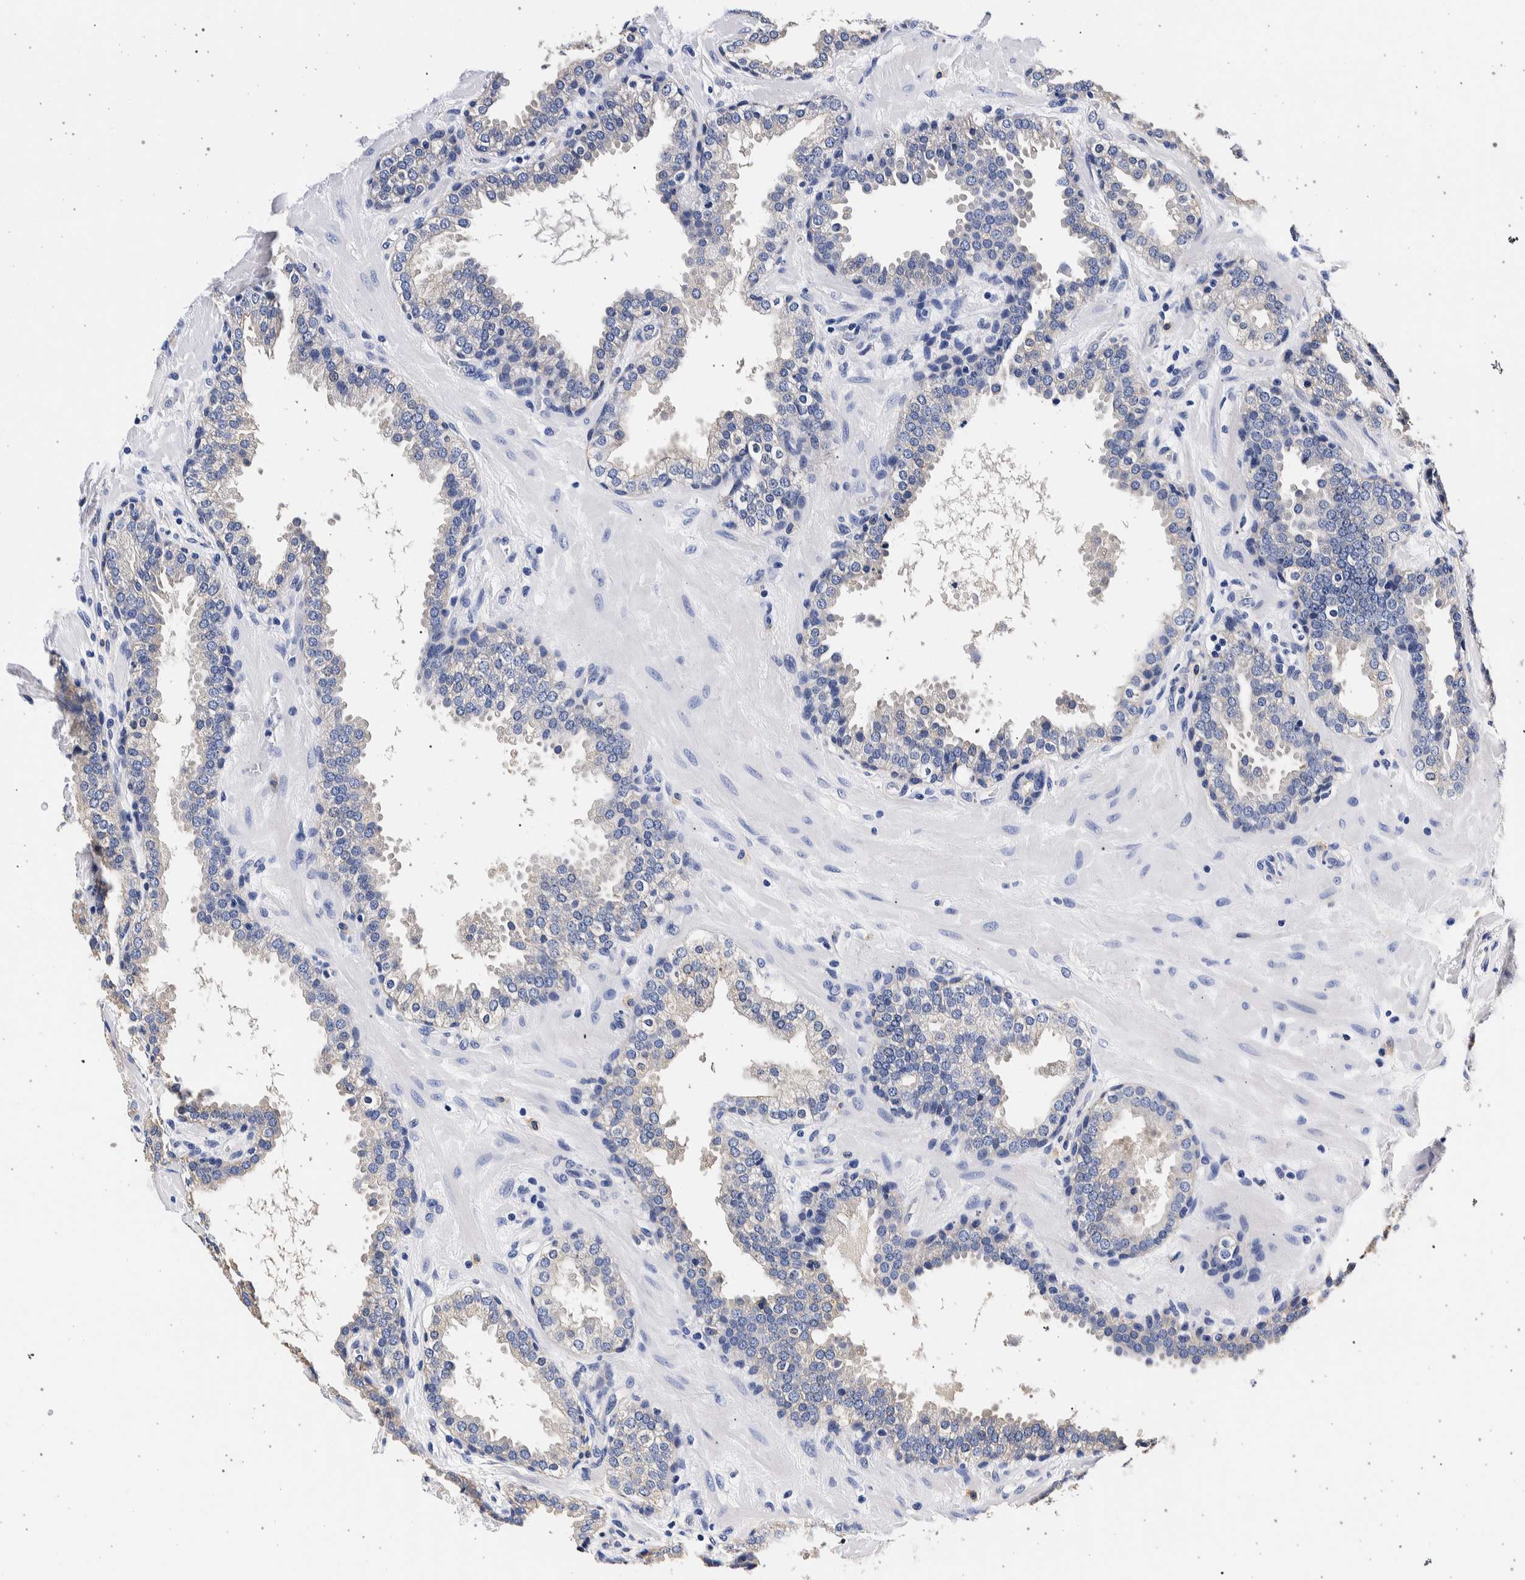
{"staining": {"intensity": "moderate", "quantity": "<25%", "location": "cytoplasmic/membranous"}, "tissue": "prostate", "cell_type": "Glandular cells", "image_type": "normal", "snomed": [{"axis": "morphology", "description": "Normal tissue, NOS"}, {"axis": "topography", "description": "Prostate"}], "caption": "Glandular cells show low levels of moderate cytoplasmic/membranous staining in about <25% of cells in normal prostate.", "gene": "NIBAN2", "patient": {"sex": "male", "age": 51}}